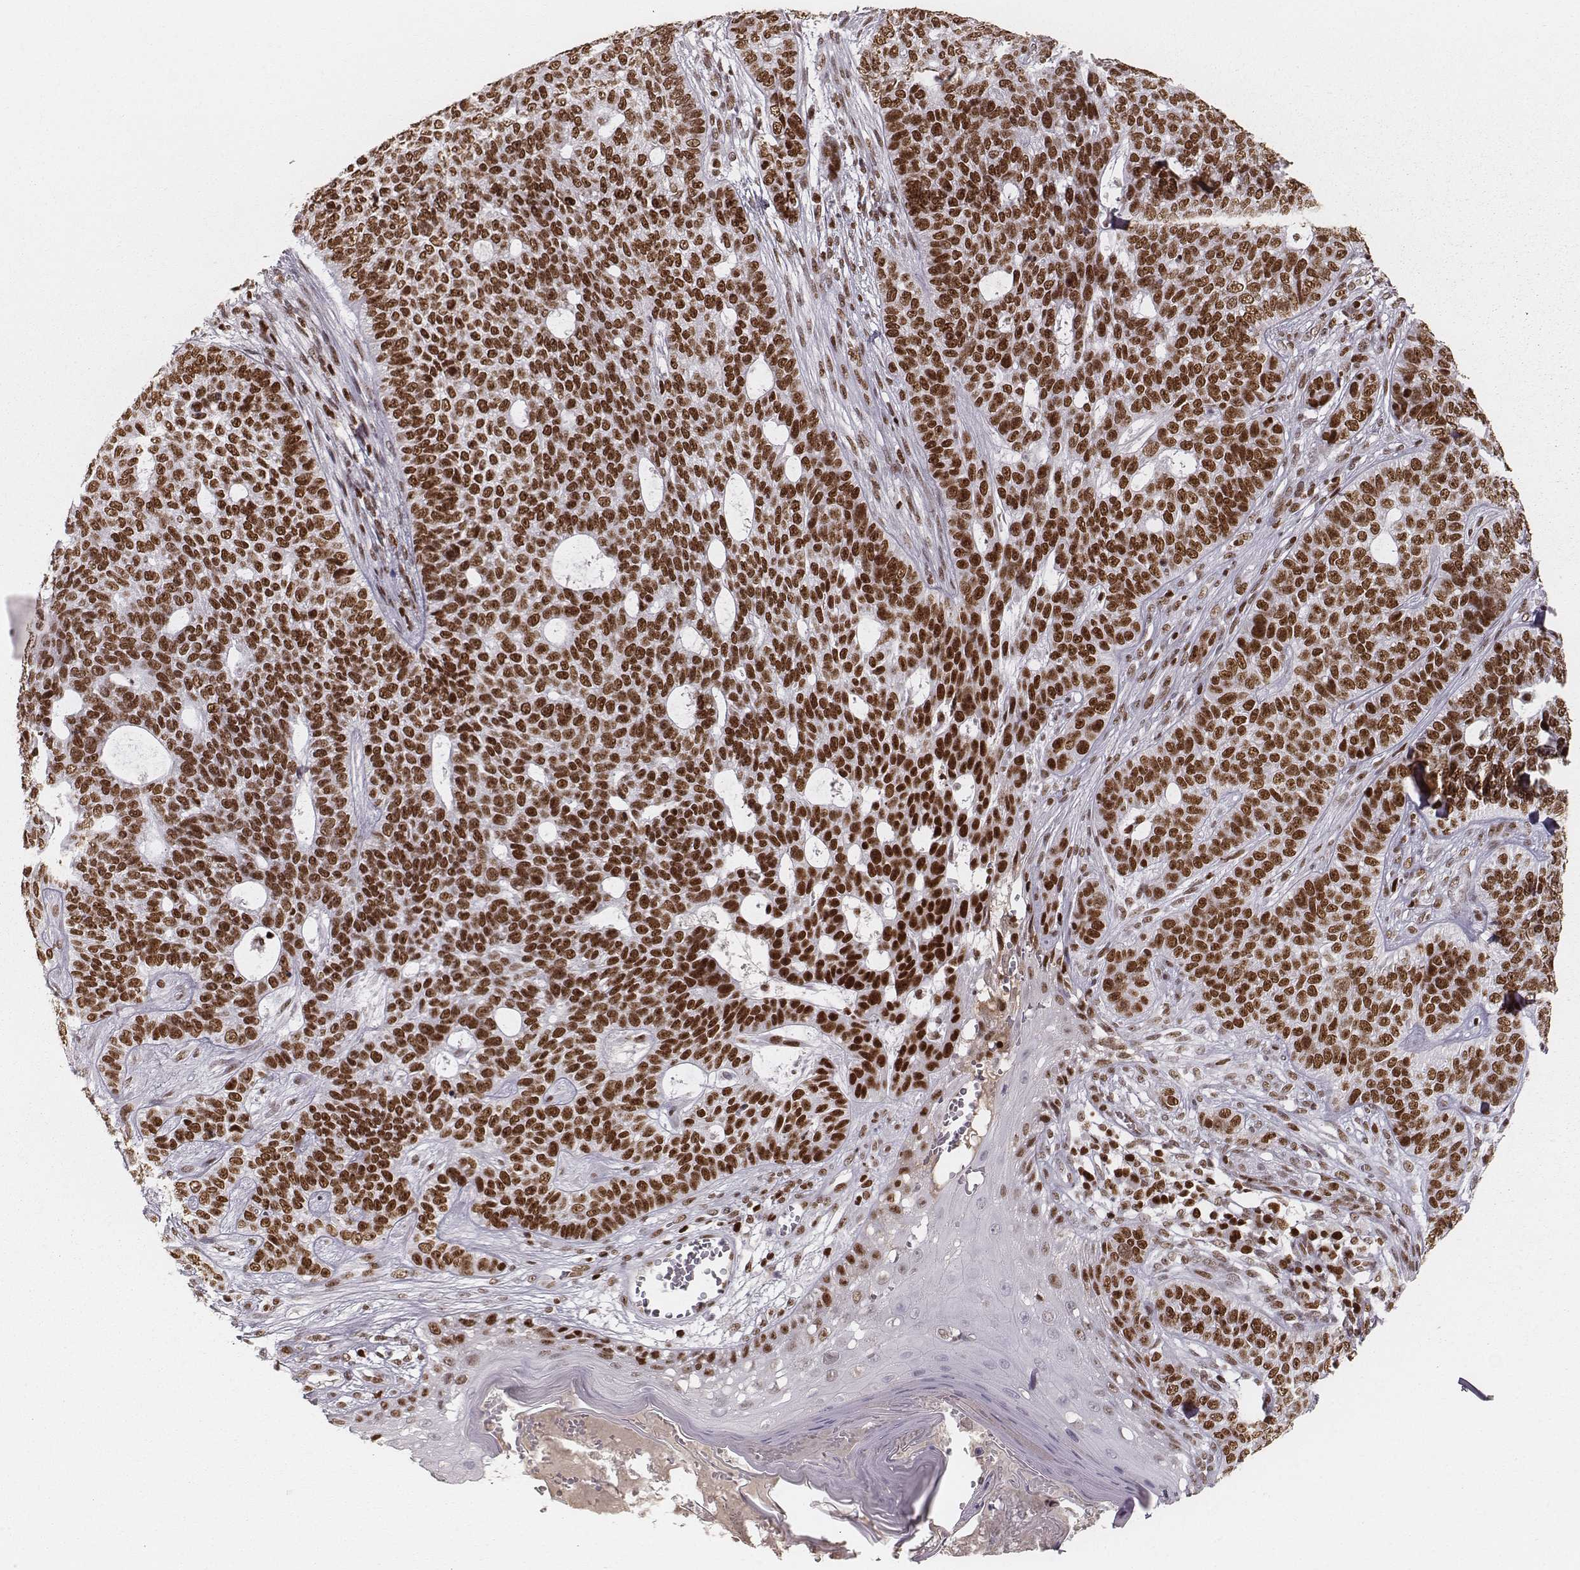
{"staining": {"intensity": "strong", "quantity": ">75%", "location": "nuclear"}, "tissue": "skin cancer", "cell_type": "Tumor cells", "image_type": "cancer", "snomed": [{"axis": "morphology", "description": "Basal cell carcinoma"}, {"axis": "topography", "description": "Skin"}], "caption": "This photomicrograph exhibits IHC staining of skin cancer, with high strong nuclear staining in about >75% of tumor cells.", "gene": "PARP1", "patient": {"sex": "female", "age": 69}}